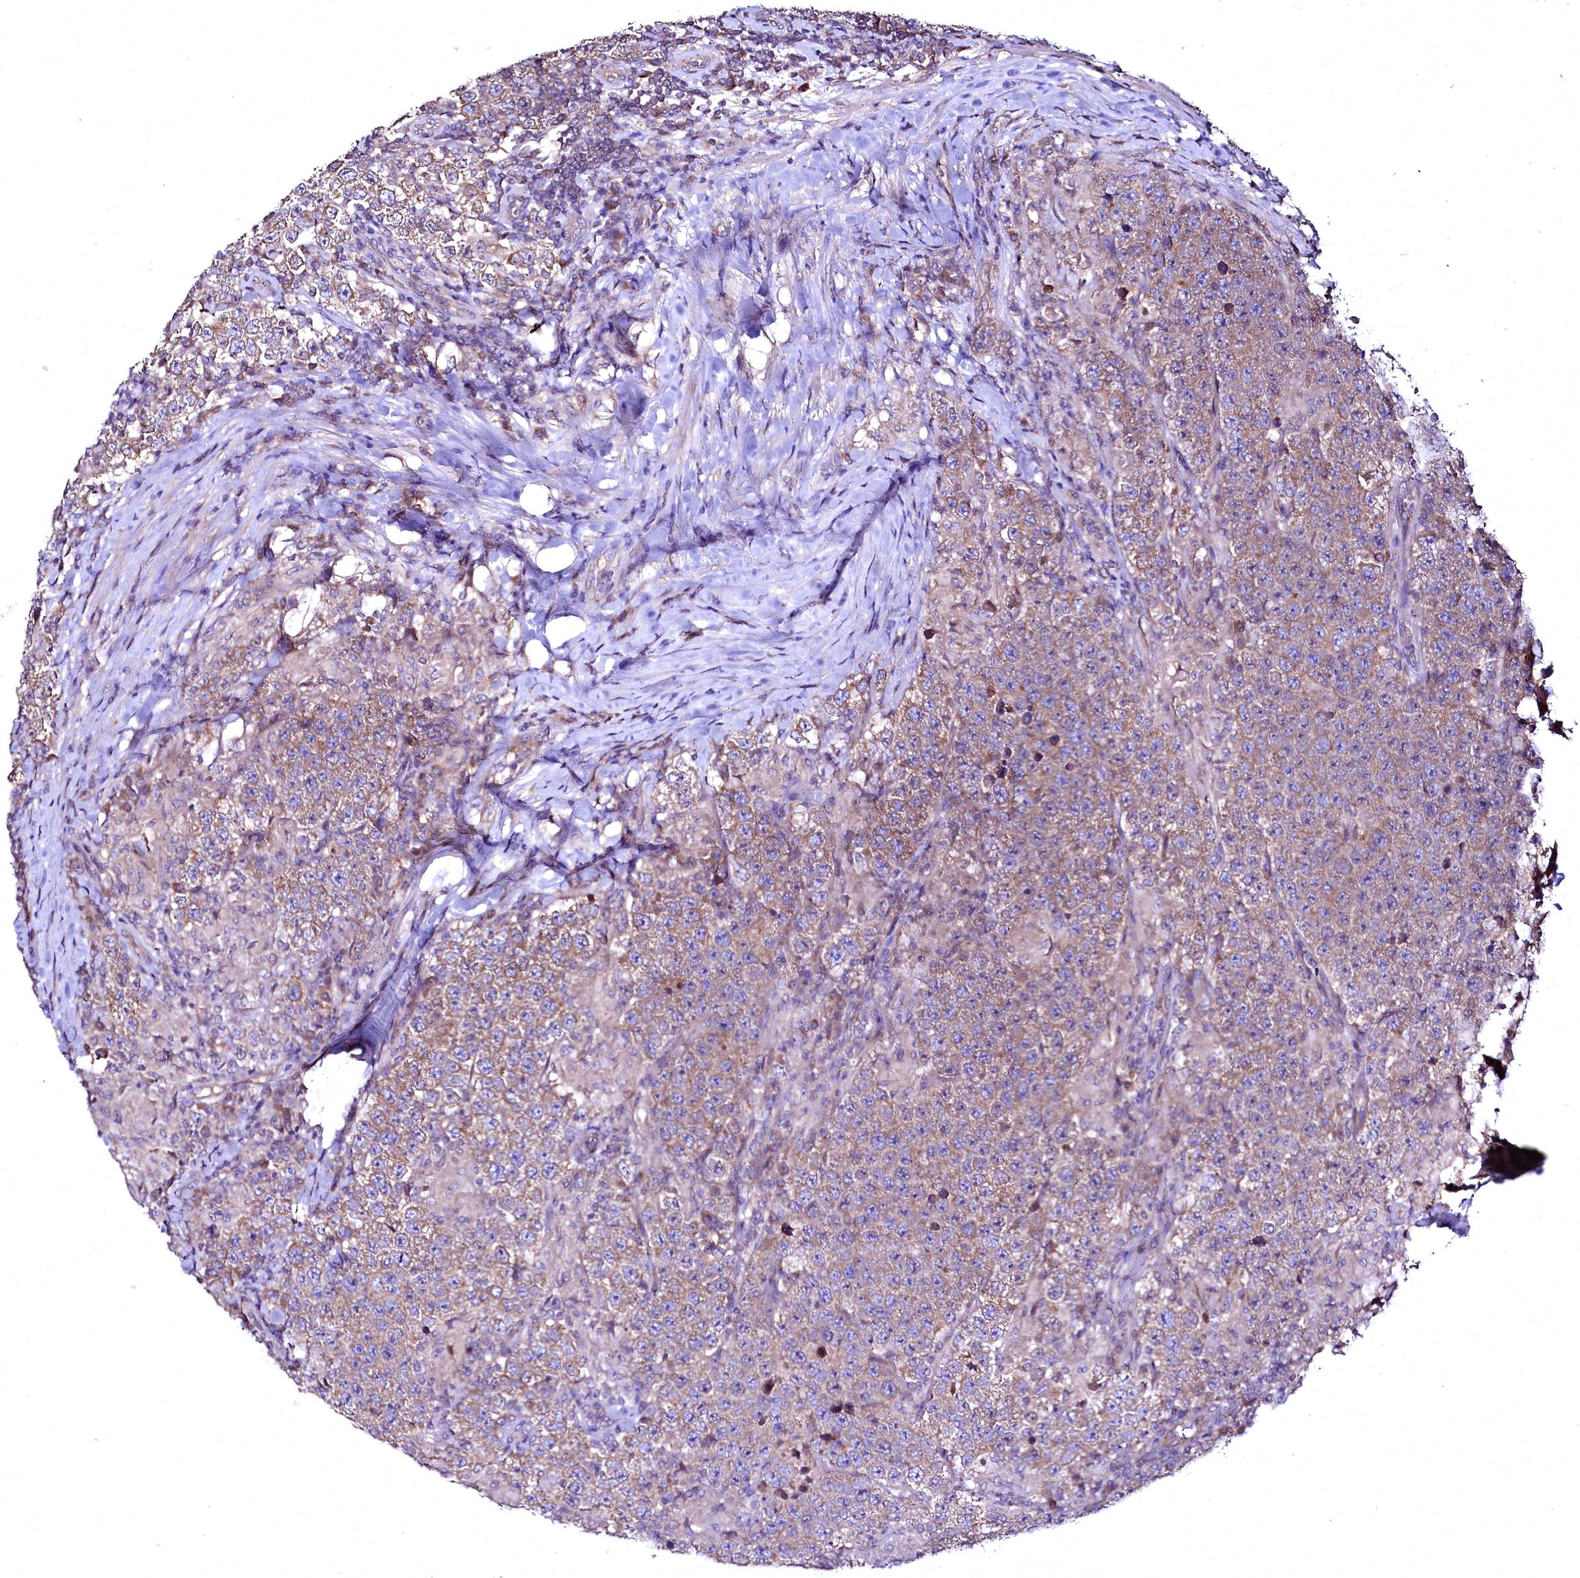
{"staining": {"intensity": "moderate", "quantity": ">75%", "location": "cytoplasmic/membranous"}, "tissue": "testis cancer", "cell_type": "Tumor cells", "image_type": "cancer", "snomed": [{"axis": "morphology", "description": "Normal tissue, NOS"}, {"axis": "morphology", "description": "Urothelial carcinoma, High grade"}, {"axis": "morphology", "description": "Seminoma, NOS"}, {"axis": "morphology", "description": "Carcinoma, Embryonal, NOS"}, {"axis": "topography", "description": "Urinary bladder"}, {"axis": "topography", "description": "Testis"}], "caption": "Seminoma (testis) stained with immunohistochemistry (IHC) displays moderate cytoplasmic/membranous expression in approximately >75% of tumor cells.", "gene": "TBCEL", "patient": {"sex": "male", "age": 41}}